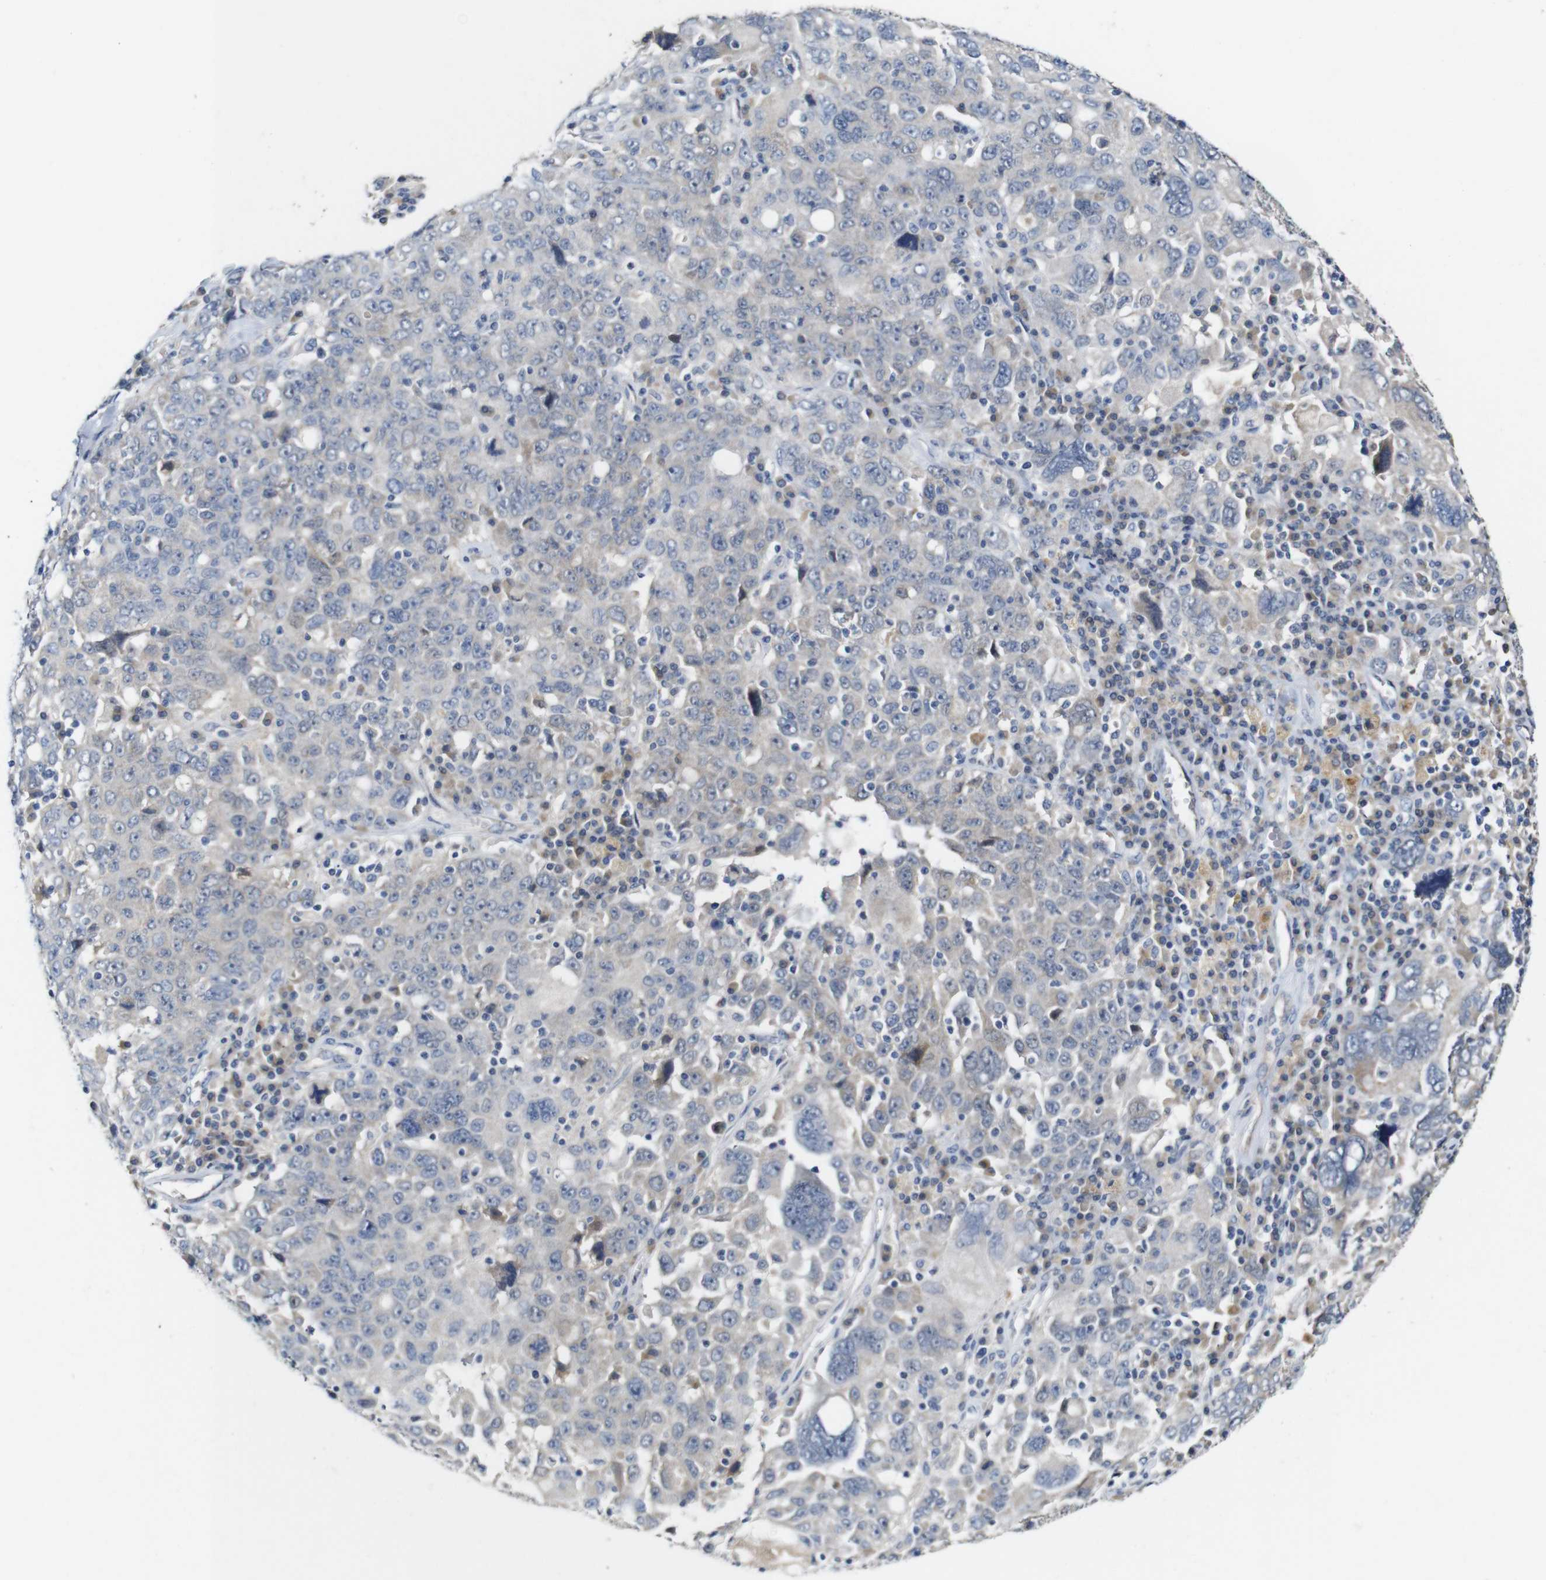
{"staining": {"intensity": "negative", "quantity": "none", "location": "none"}, "tissue": "ovarian cancer", "cell_type": "Tumor cells", "image_type": "cancer", "snomed": [{"axis": "morphology", "description": "Carcinoma, endometroid"}, {"axis": "topography", "description": "Ovary"}], "caption": "Micrograph shows no protein expression in tumor cells of ovarian cancer (endometroid carcinoma) tissue.", "gene": "TBC1D32", "patient": {"sex": "female", "age": 62}}